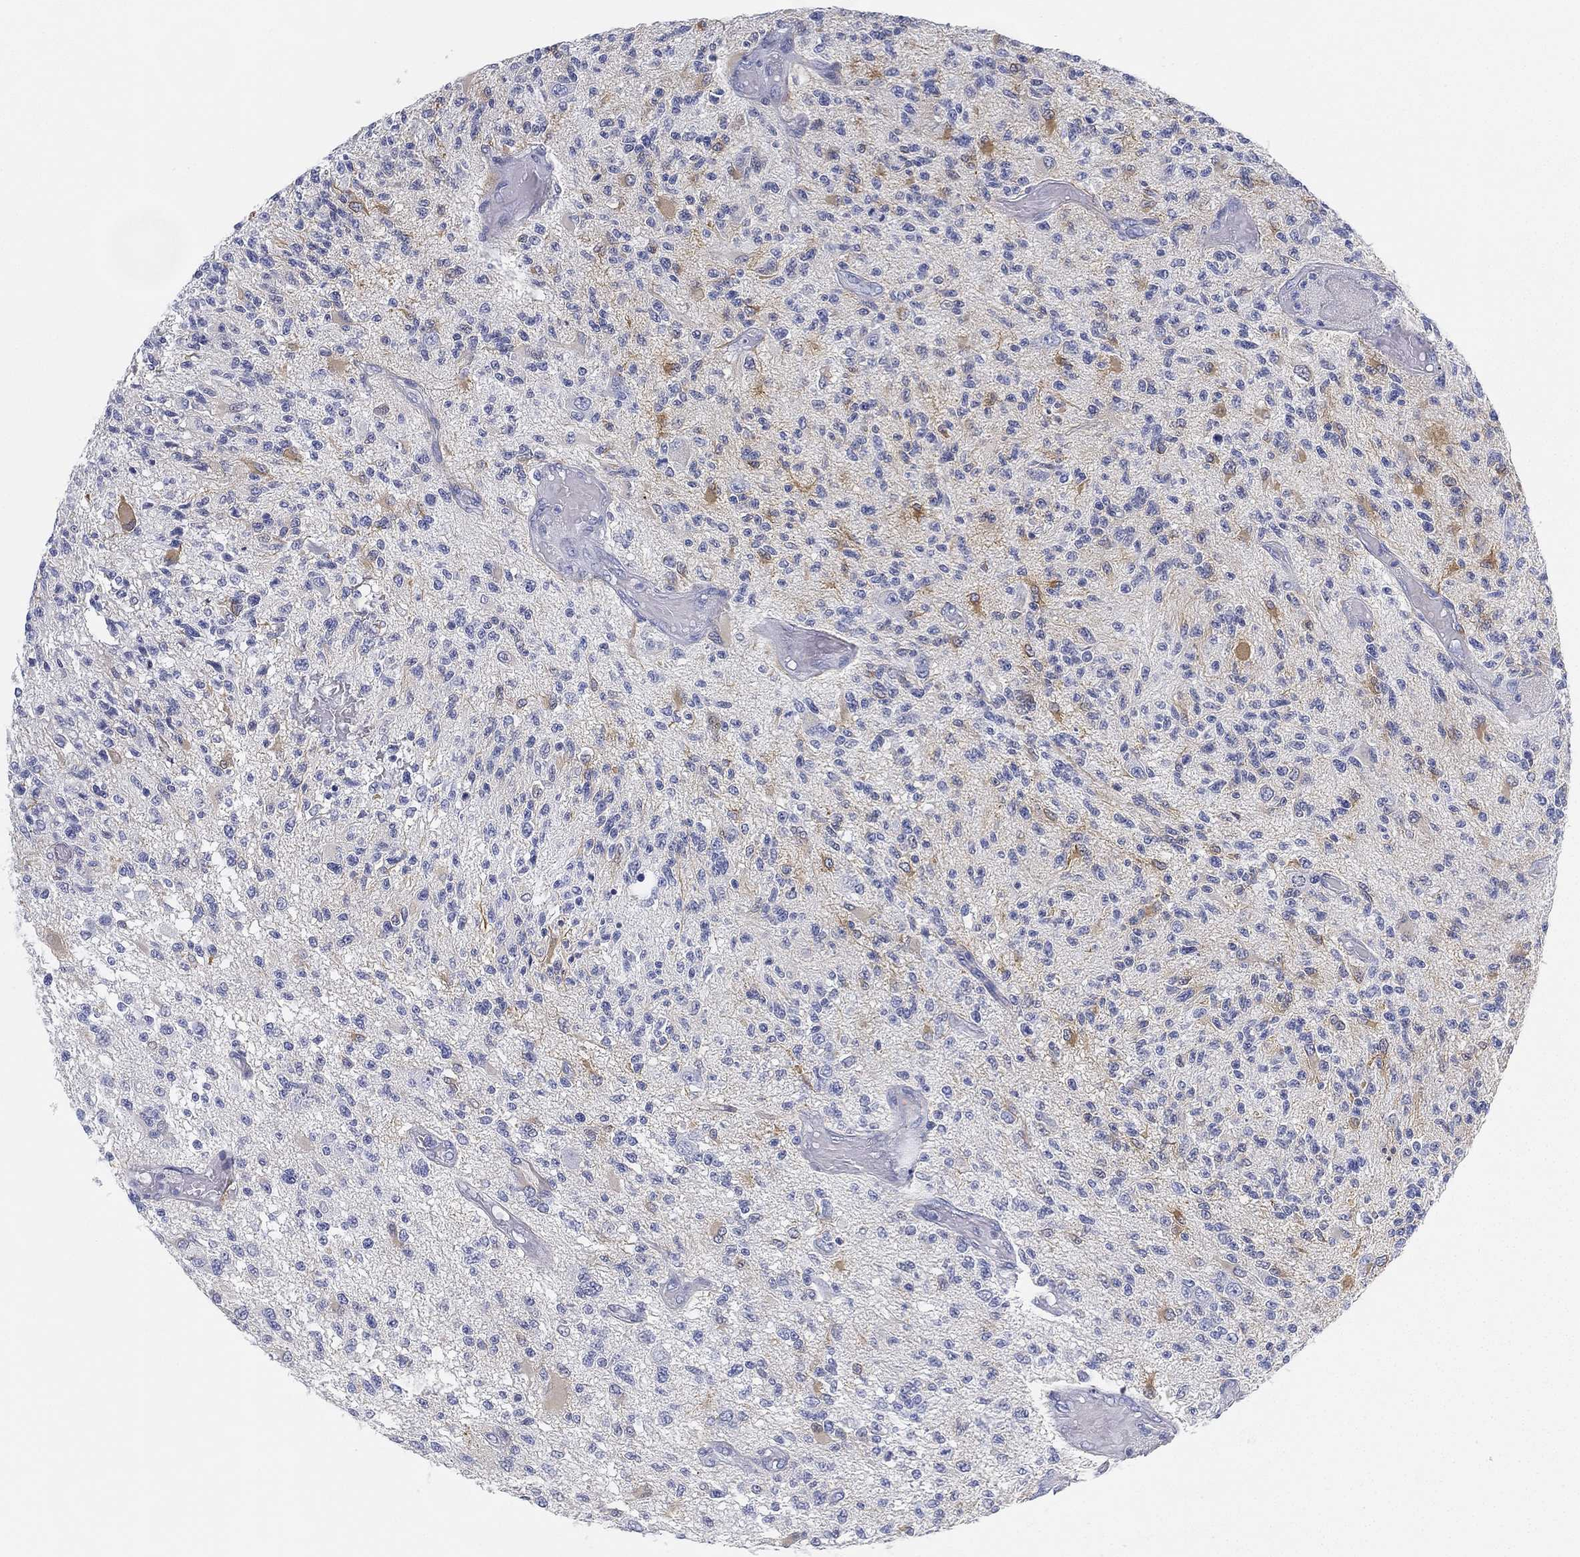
{"staining": {"intensity": "negative", "quantity": "none", "location": "none"}, "tissue": "glioma", "cell_type": "Tumor cells", "image_type": "cancer", "snomed": [{"axis": "morphology", "description": "Glioma, malignant, High grade"}, {"axis": "topography", "description": "Brain"}], "caption": "Protein analysis of malignant glioma (high-grade) demonstrates no significant expression in tumor cells. (Stains: DAB (3,3'-diaminobenzidine) IHC with hematoxylin counter stain, Microscopy: brightfield microscopy at high magnification).", "gene": "GPR61", "patient": {"sex": "female", "age": 63}}